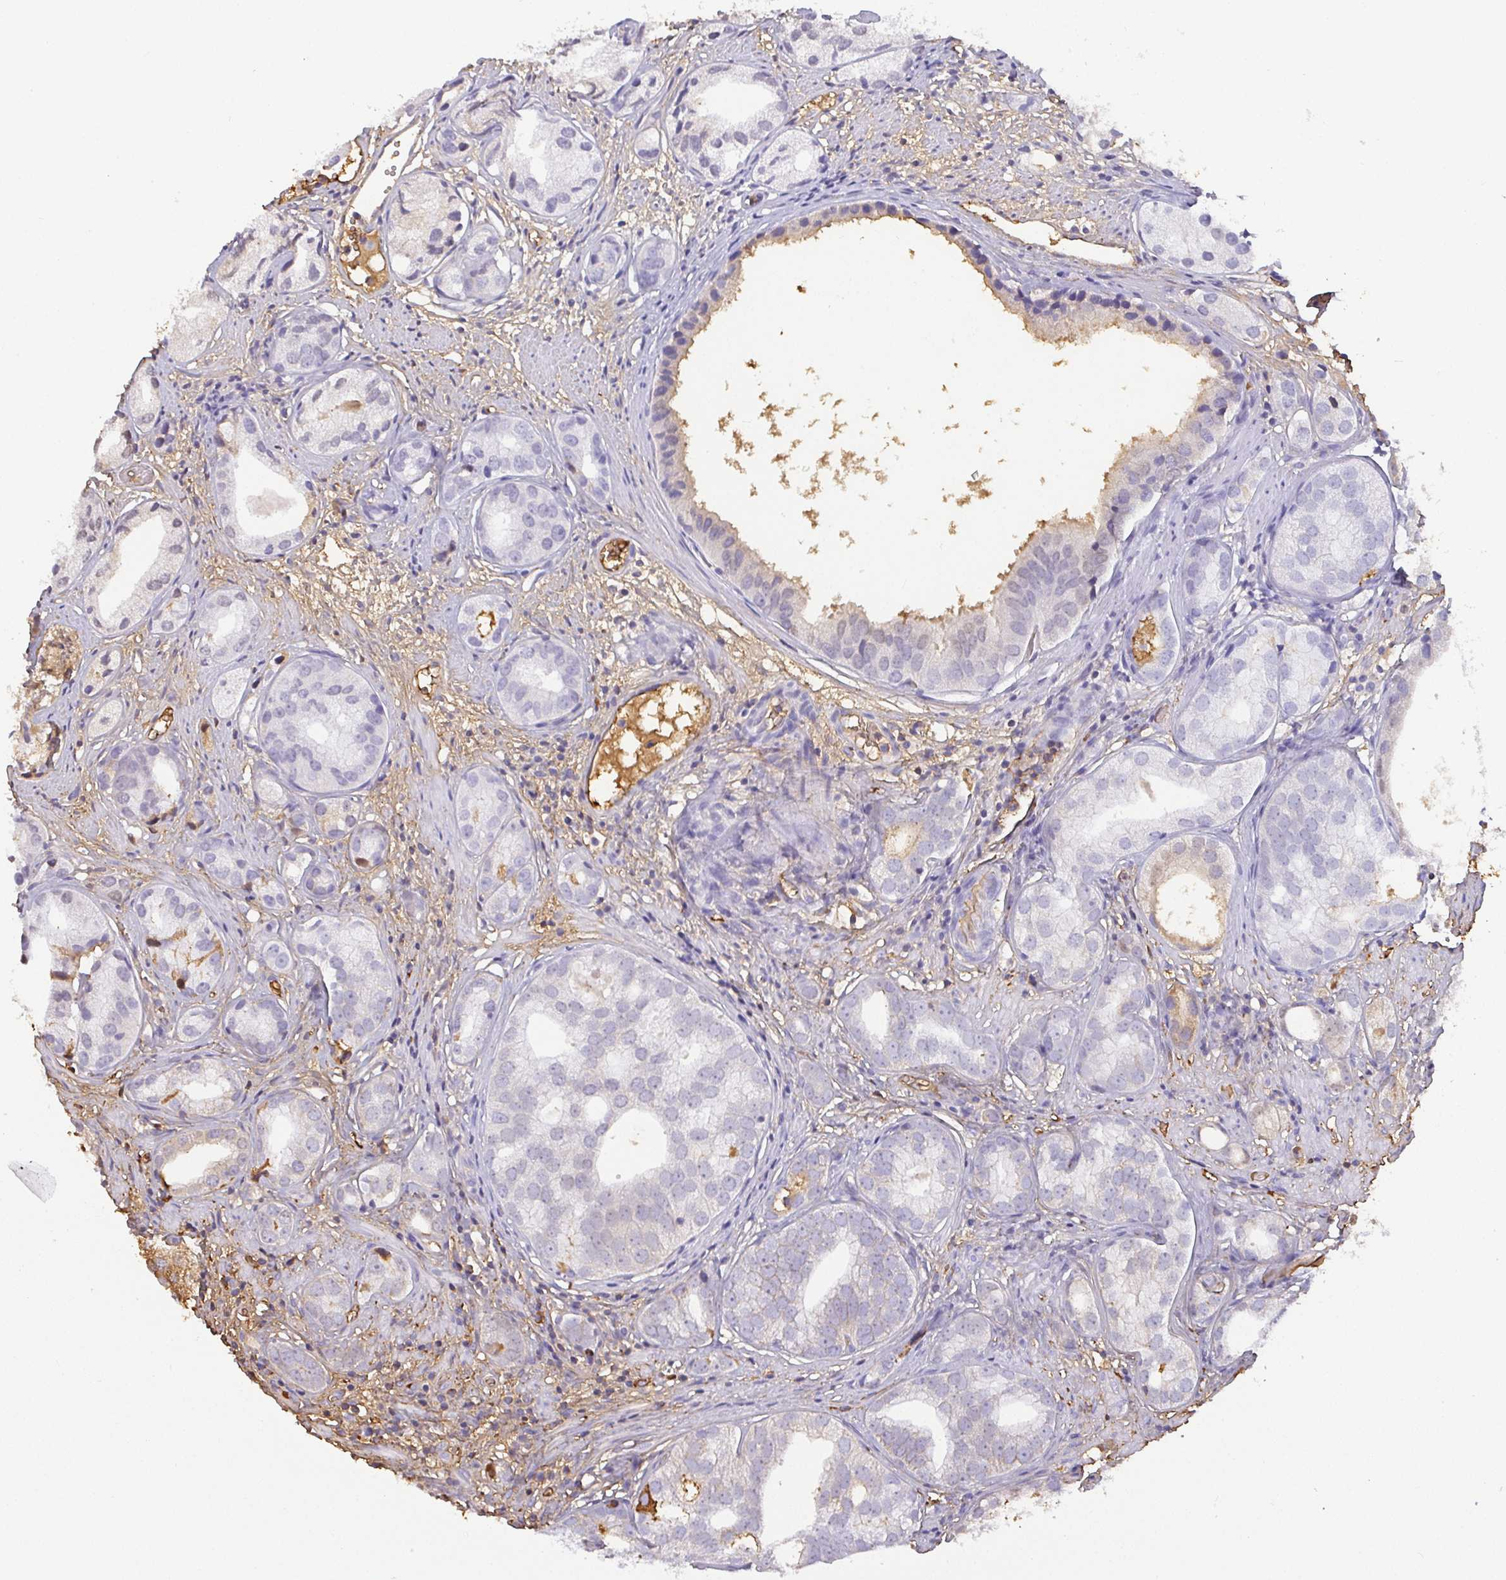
{"staining": {"intensity": "negative", "quantity": "none", "location": "none"}, "tissue": "prostate cancer", "cell_type": "Tumor cells", "image_type": "cancer", "snomed": [{"axis": "morphology", "description": "Adenocarcinoma, High grade"}, {"axis": "topography", "description": "Prostate"}], "caption": "Immunohistochemistry (IHC) photomicrograph of high-grade adenocarcinoma (prostate) stained for a protein (brown), which exhibits no expression in tumor cells.", "gene": "SMYD5", "patient": {"sex": "male", "age": 82}}